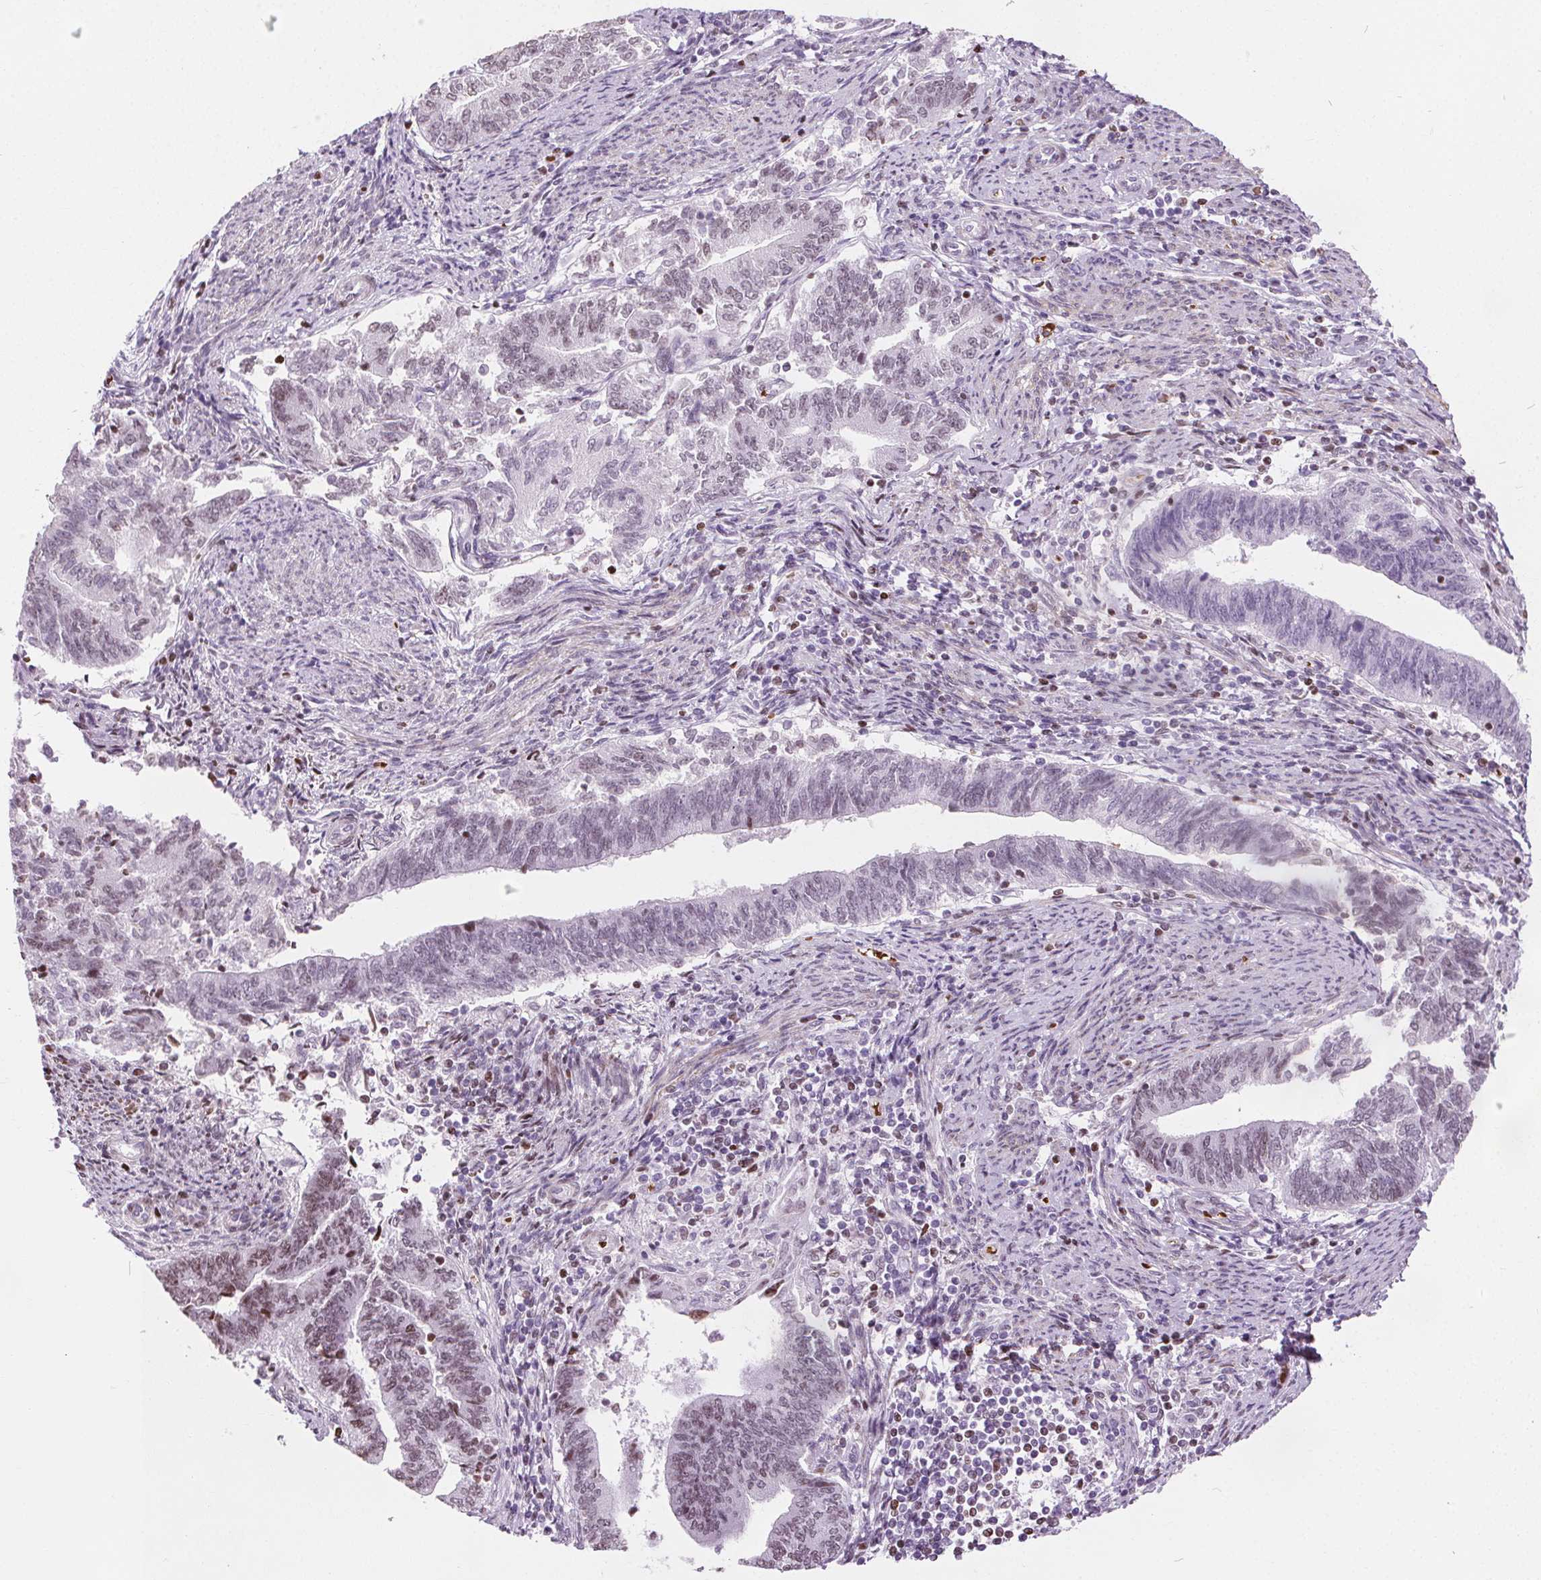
{"staining": {"intensity": "weak", "quantity": "<25%", "location": "nuclear"}, "tissue": "endometrial cancer", "cell_type": "Tumor cells", "image_type": "cancer", "snomed": [{"axis": "morphology", "description": "Adenocarcinoma, NOS"}, {"axis": "topography", "description": "Endometrium"}], "caption": "Tumor cells are negative for brown protein staining in endometrial cancer (adenocarcinoma).", "gene": "ISLR2", "patient": {"sex": "female", "age": 65}}